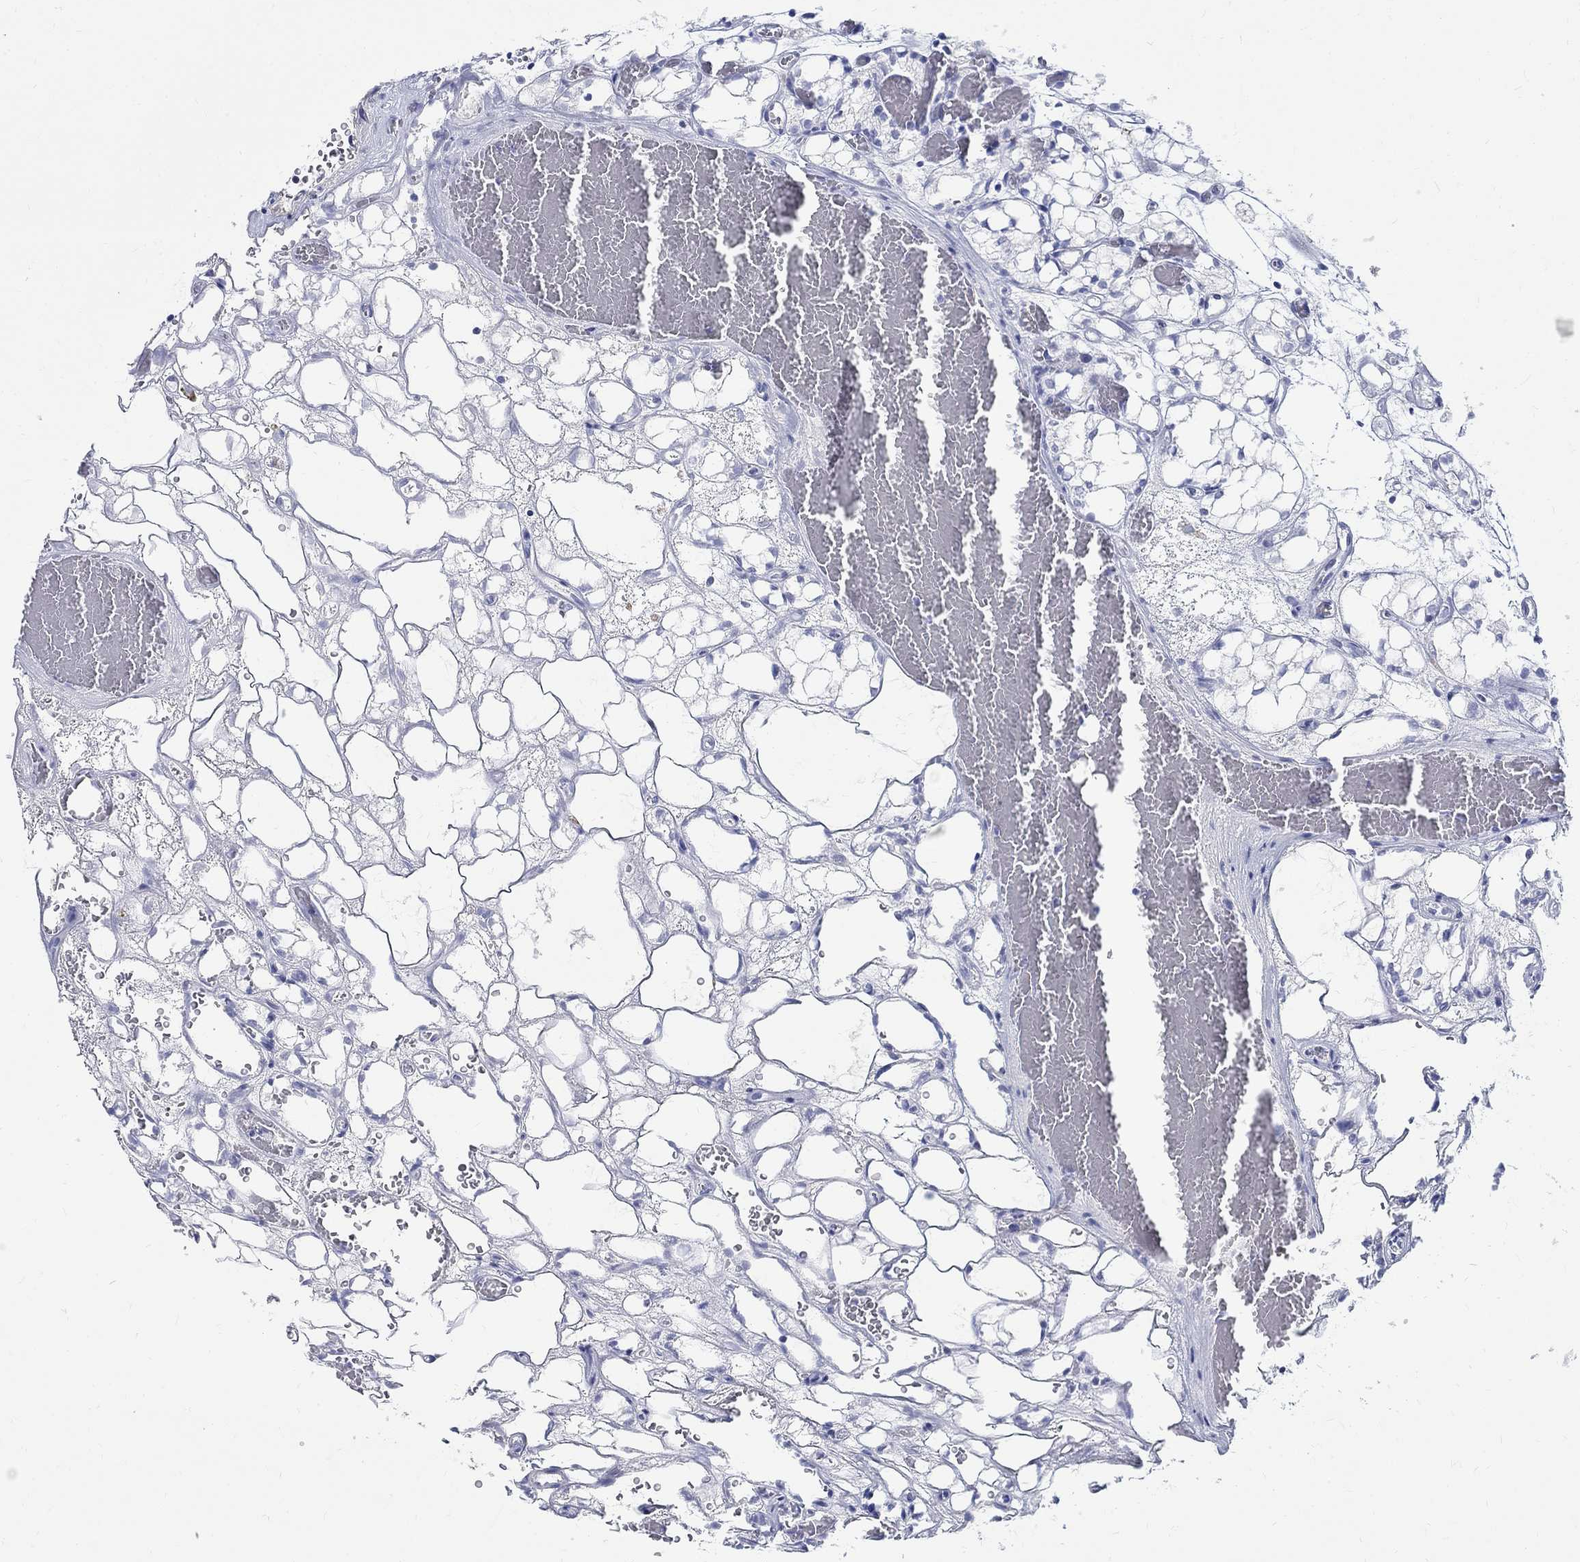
{"staining": {"intensity": "negative", "quantity": "none", "location": "none"}, "tissue": "renal cancer", "cell_type": "Tumor cells", "image_type": "cancer", "snomed": [{"axis": "morphology", "description": "Adenocarcinoma, NOS"}, {"axis": "topography", "description": "Kidney"}], "caption": "This is an immunohistochemistry (IHC) histopathology image of human renal cancer. There is no expression in tumor cells.", "gene": "SOX2", "patient": {"sex": "female", "age": 69}}